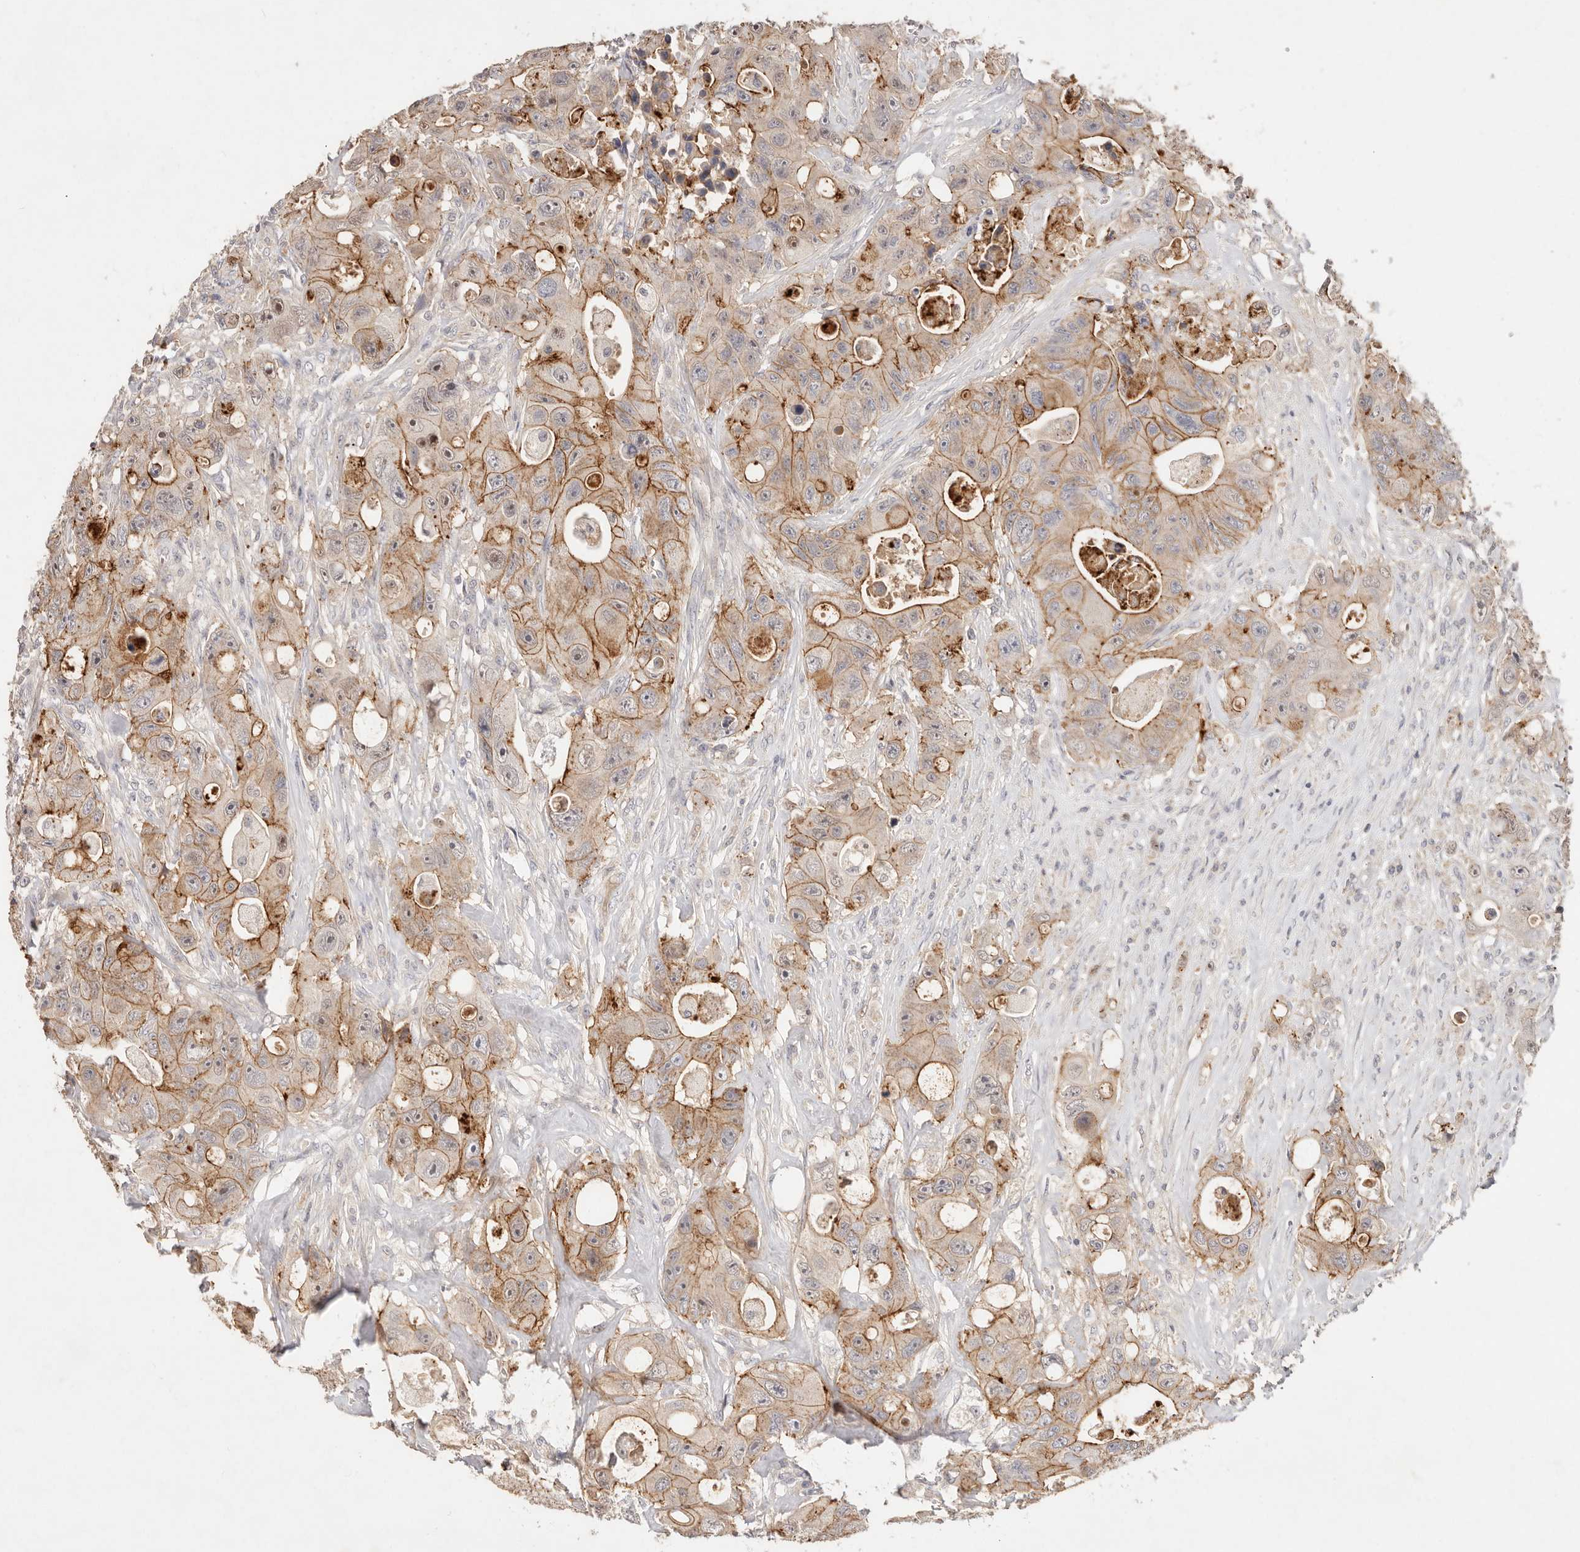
{"staining": {"intensity": "moderate", "quantity": ">75%", "location": "cytoplasmic/membranous"}, "tissue": "colorectal cancer", "cell_type": "Tumor cells", "image_type": "cancer", "snomed": [{"axis": "morphology", "description": "Adenocarcinoma, NOS"}, {"axis": "topography", "description": "Colon"}], "caption": "A medium amount of moderate cytoplasmic/membranous expression is identified in approximately >75% of tumor cells in colorectal cancer (adenocarcinoma) tissue.", "gene": "CXADR", "patient": {"sex": "female", "age": 46}}